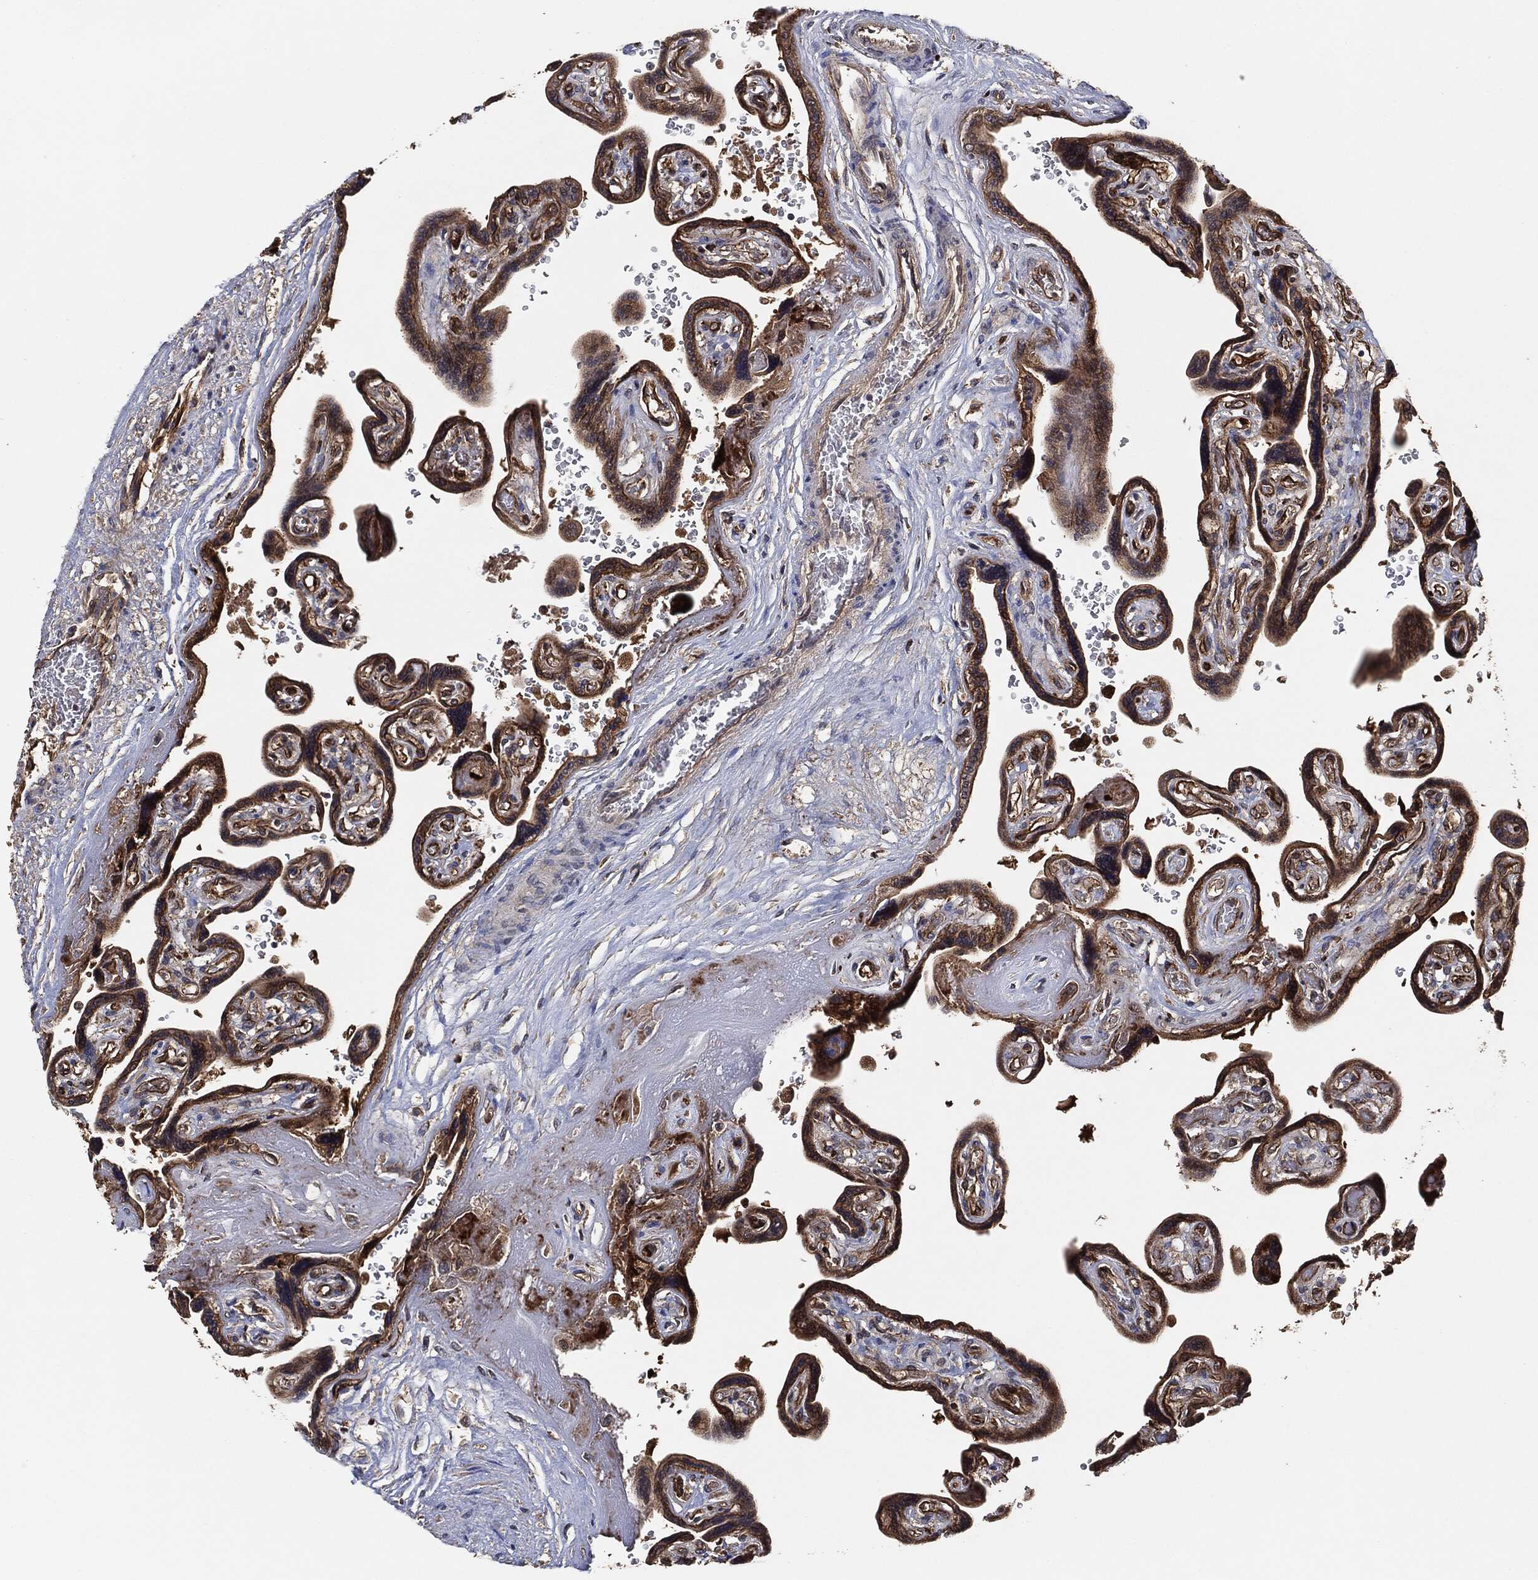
{"staining": {"intensity": "moderate", "quantity": ">75%", "location": "cytoplasmic/membranous"}, "tissue": "placenta", "cell_type": "Decidual cells", "image_type": "normal", "snomed": [{"axis": "morphology", "description": "Normal tissue, NOS"}, {"axis": "topography", "description": "Placenta"}], "caption": "Placenta stained with DAB immunohistochemistry (IHC) reveals medium levels of moderate cytoplasmic/membranous positivity in about >75% of decidual cells.", "gene": "CTNNA1", "patient": {"sex": "female", "age": 32}}